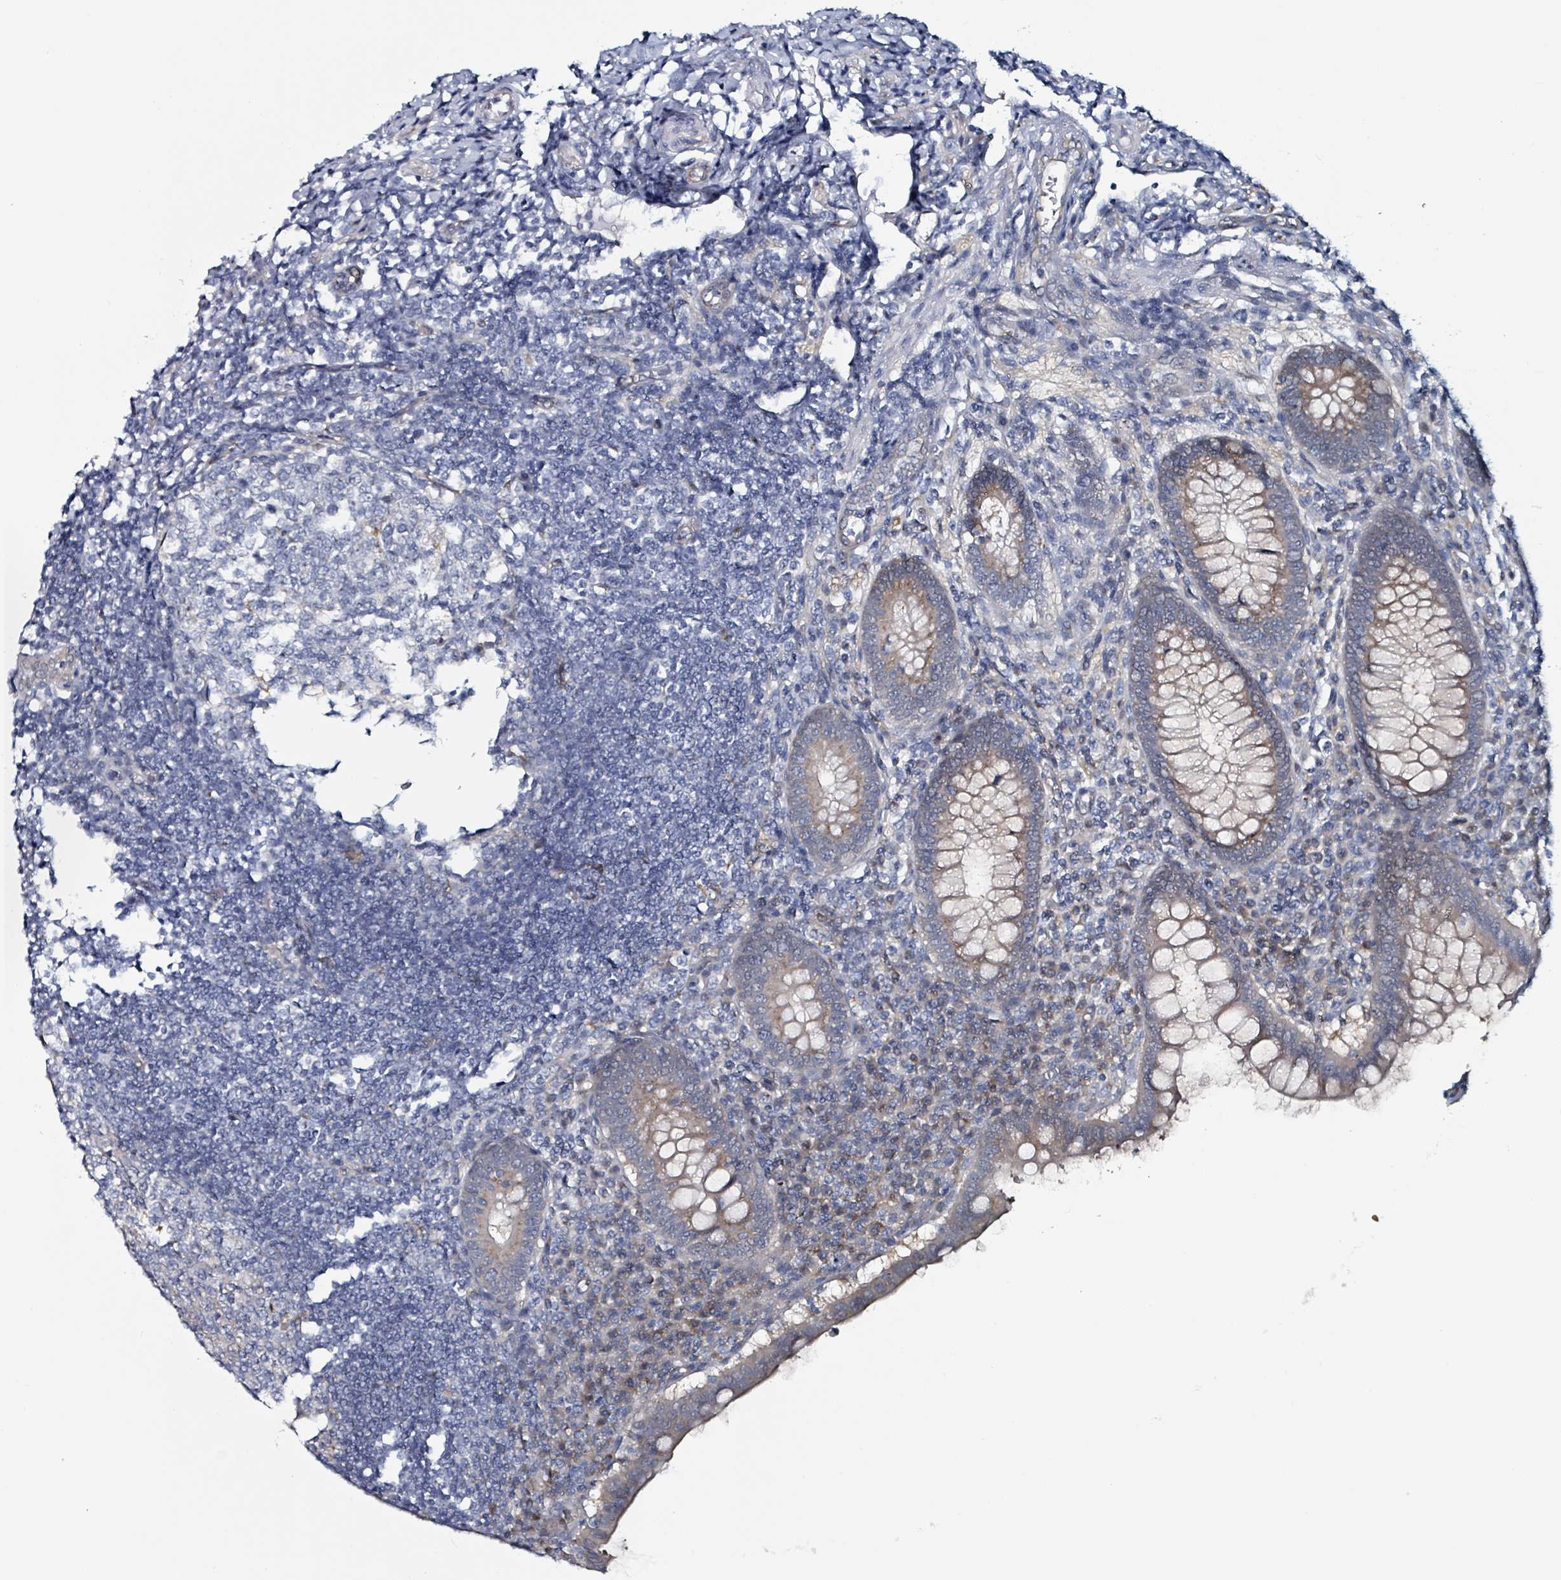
{"staining": {"intensity": "moderate", "quantity": ">75%", "location": "cytoplasmic/membranous"}, "tissue": "appendix", "cell_type": "Glandular cells", "image_type": "normal", "snomed": [{"axis": "morphology", "description": "Normal tissue, NOS"}, {"axis": "topography", "description": "Appendix"}], "caption": "Moderate cytoplasmic/membranous staining for a protein is identified in about >75% of glandular cells of normal appendix using immunohistochemistry (IHC).", "gene": "B3GAT3", "patient": {"sex": "female", "age": 33}}